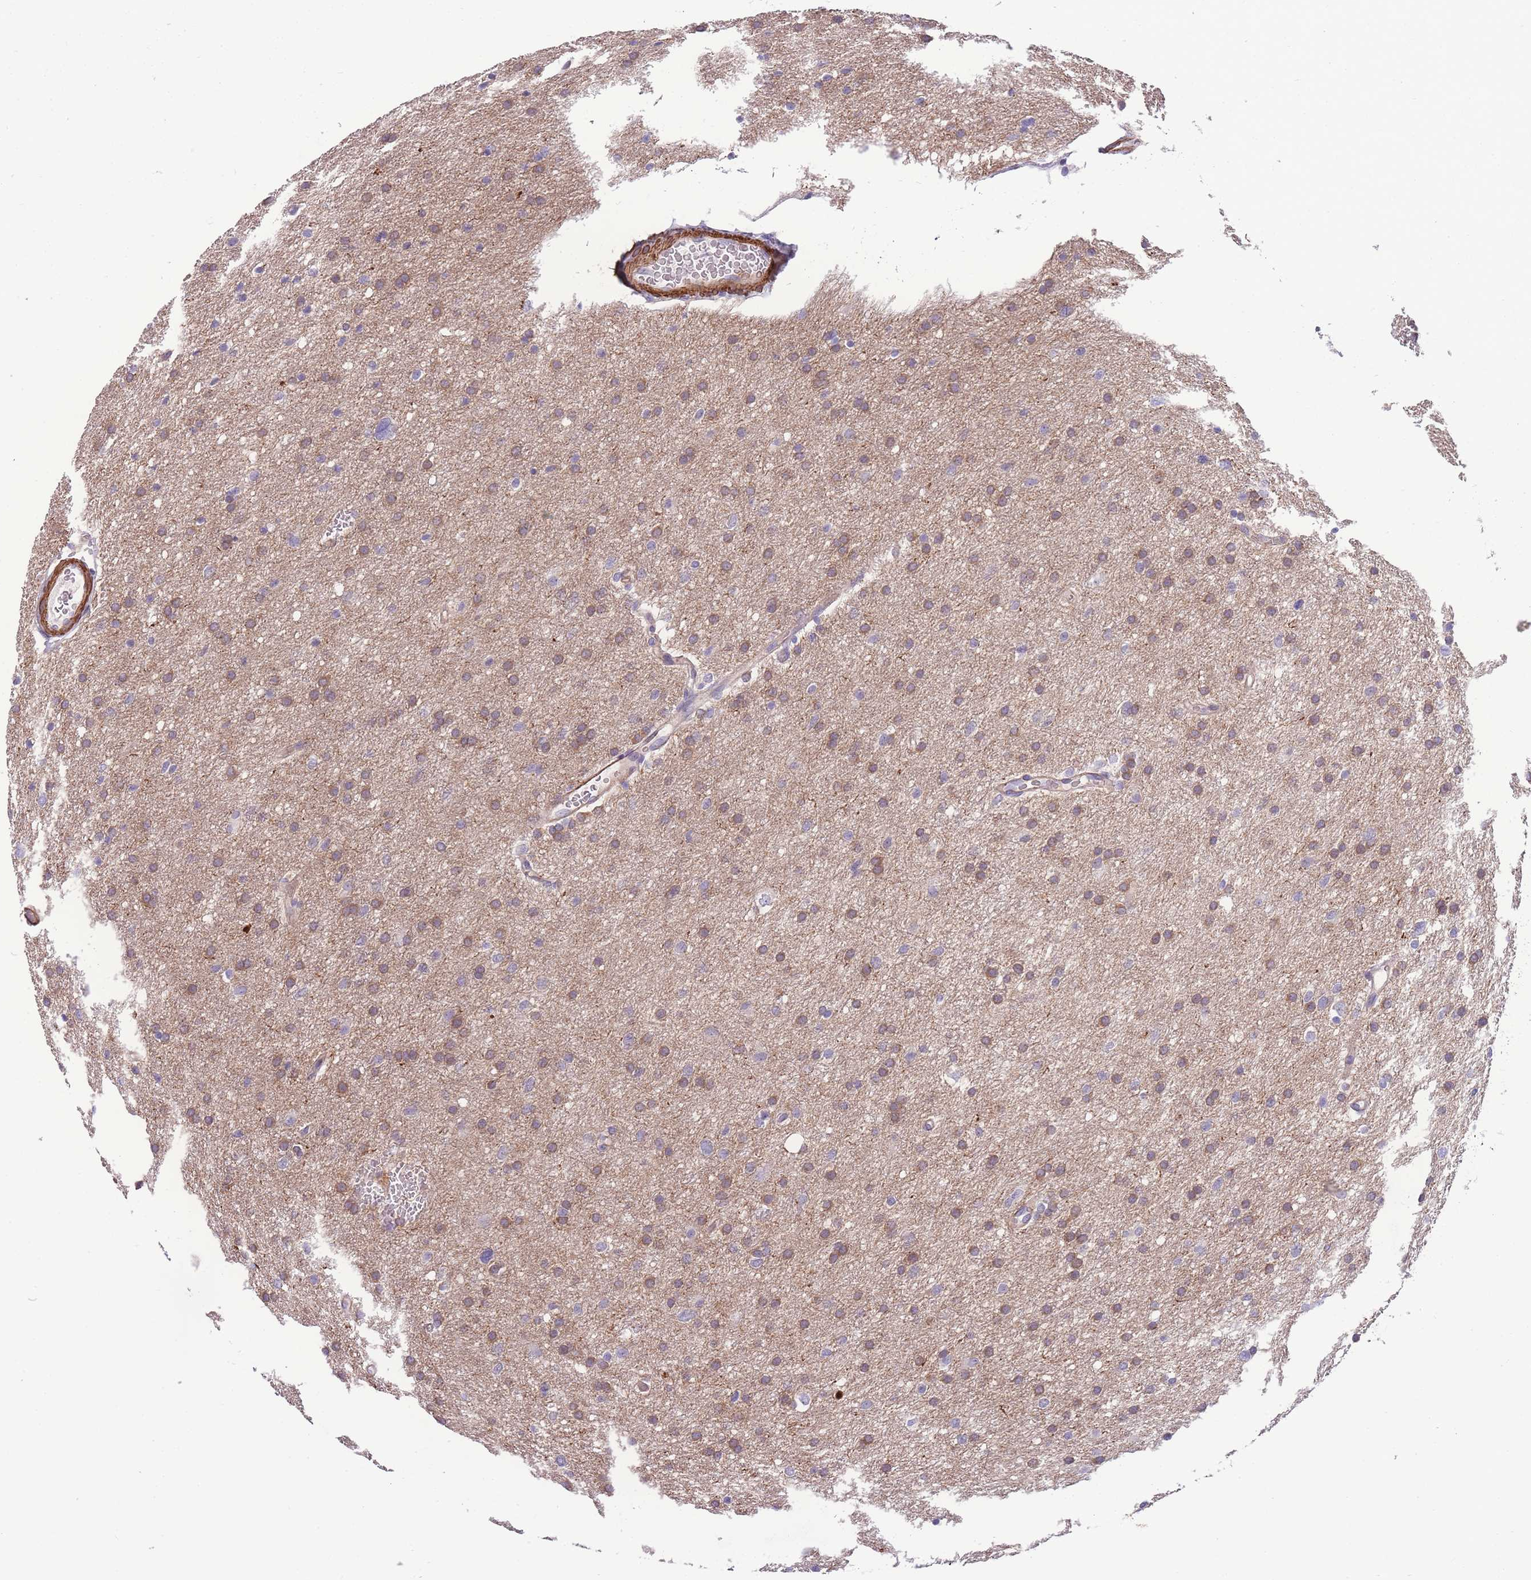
{"staining": {"intensity": "weak", "quantity": ">75%", "location": "cytoplasmic/membranous"}, "tissue": "glioma", "cell_type": "Tumor cells", "image_type": "cancer", "snomed": [{"axis": "morphology", "description": "Glioma, malignant, High grade"}, {"axis": "topography", "description": "Cerebral cortex"}], "caption": "Glioma was stained to show a protein in brown. There is low levels of weak cytoplasmic/membranous expression in approximately >75% of tumor cells.", "gene": "FAM124A", "patient": {"sex": "female", "age": 36}}